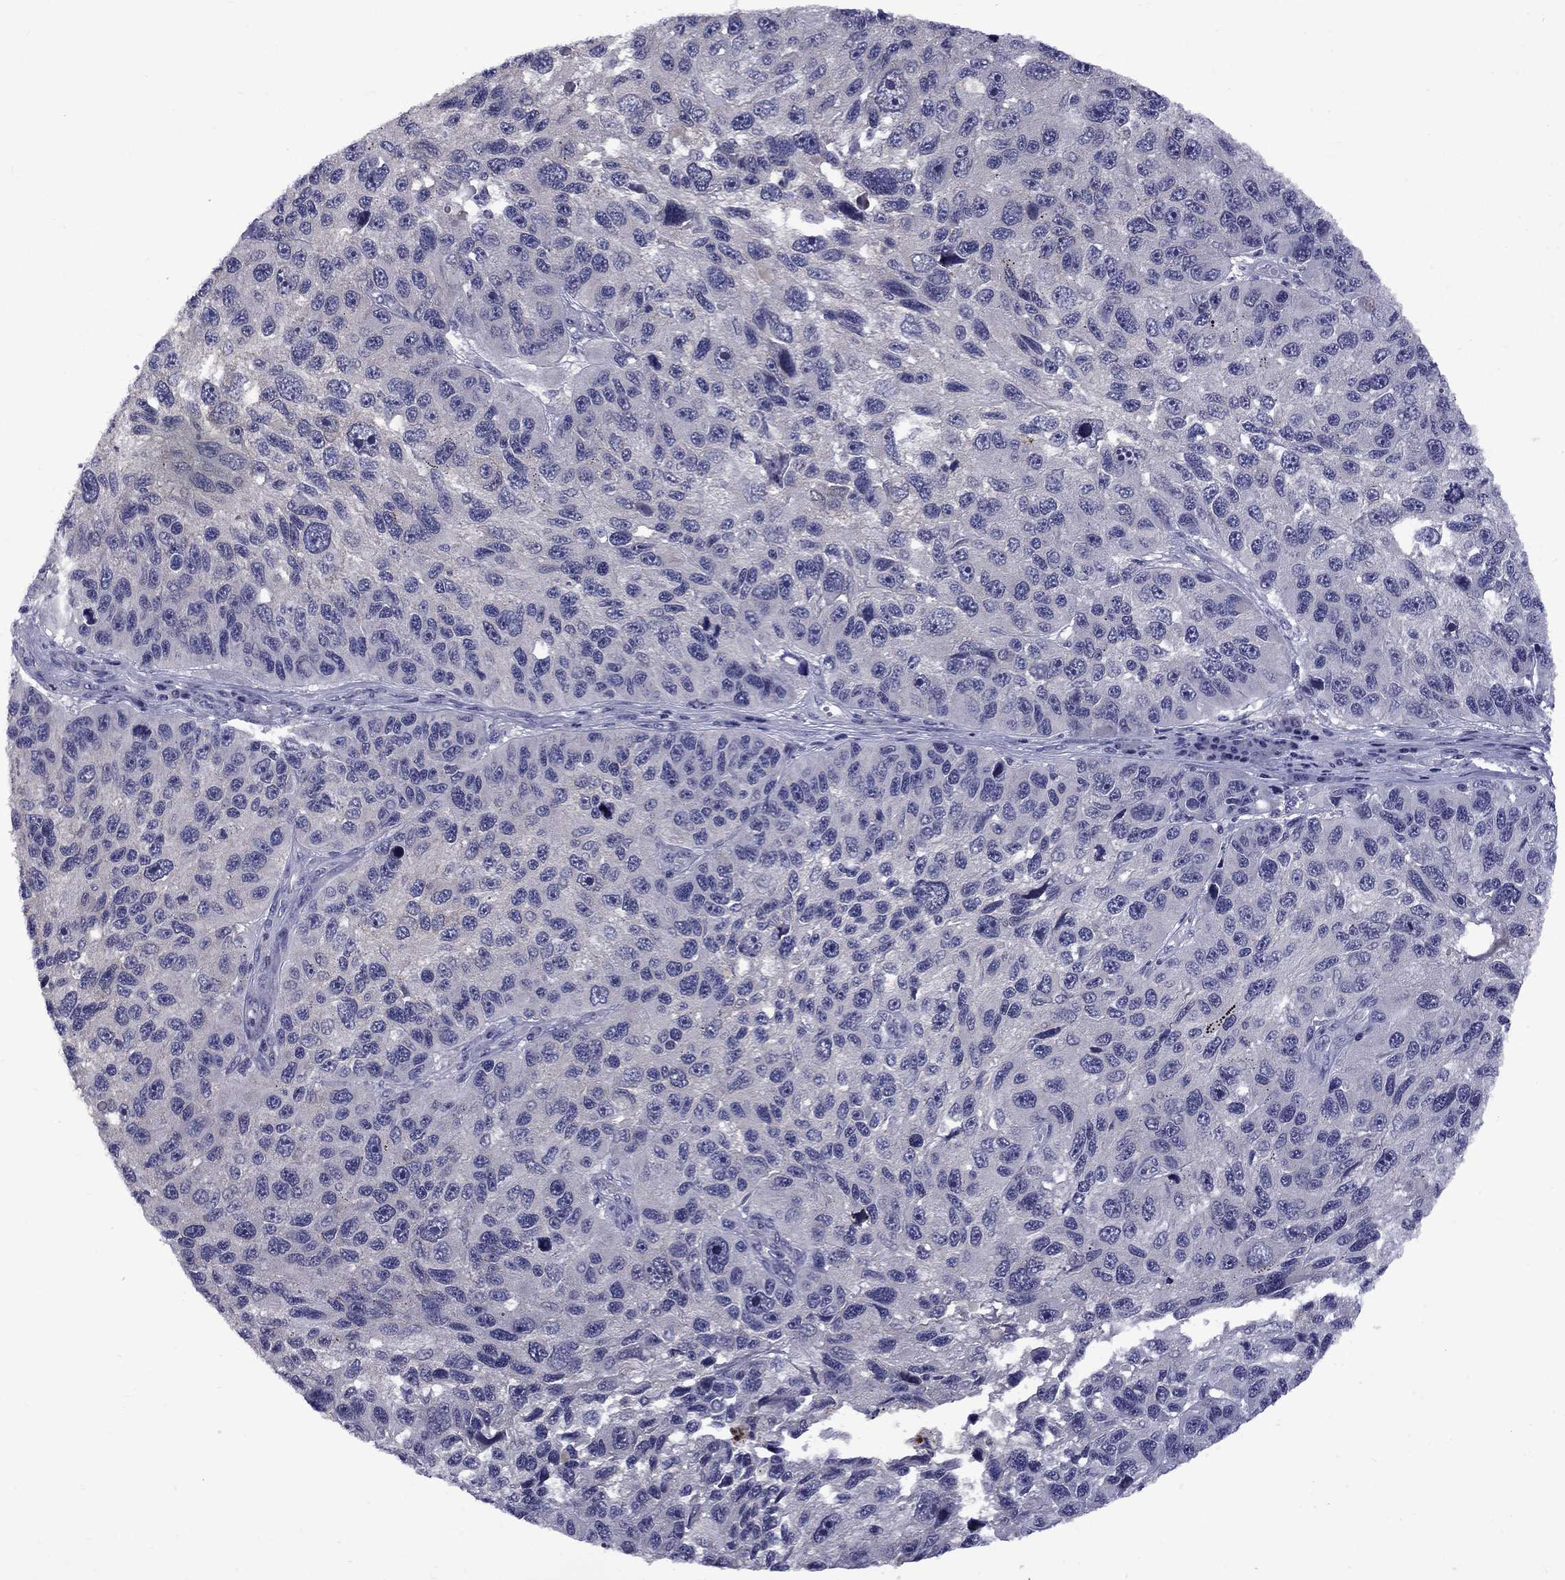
{"staining": {"intensity": "negative", "quantity": "none", "location": "none"}, "tissue": "melanoma", "cell_type": "Tumor cells", "image_type": "cancer", "snomed": [{"axis": "morphology", "description": "Malignant melanoma, NOS"}, {"axis": "topography", "description": "Skin"}], "caption": "DAB immunohistochemical staining of malignant melanoma shows no significant staining in tumor cells.", "gene": "SNTA1", "patient": {"sex": "male", "age": 53}}